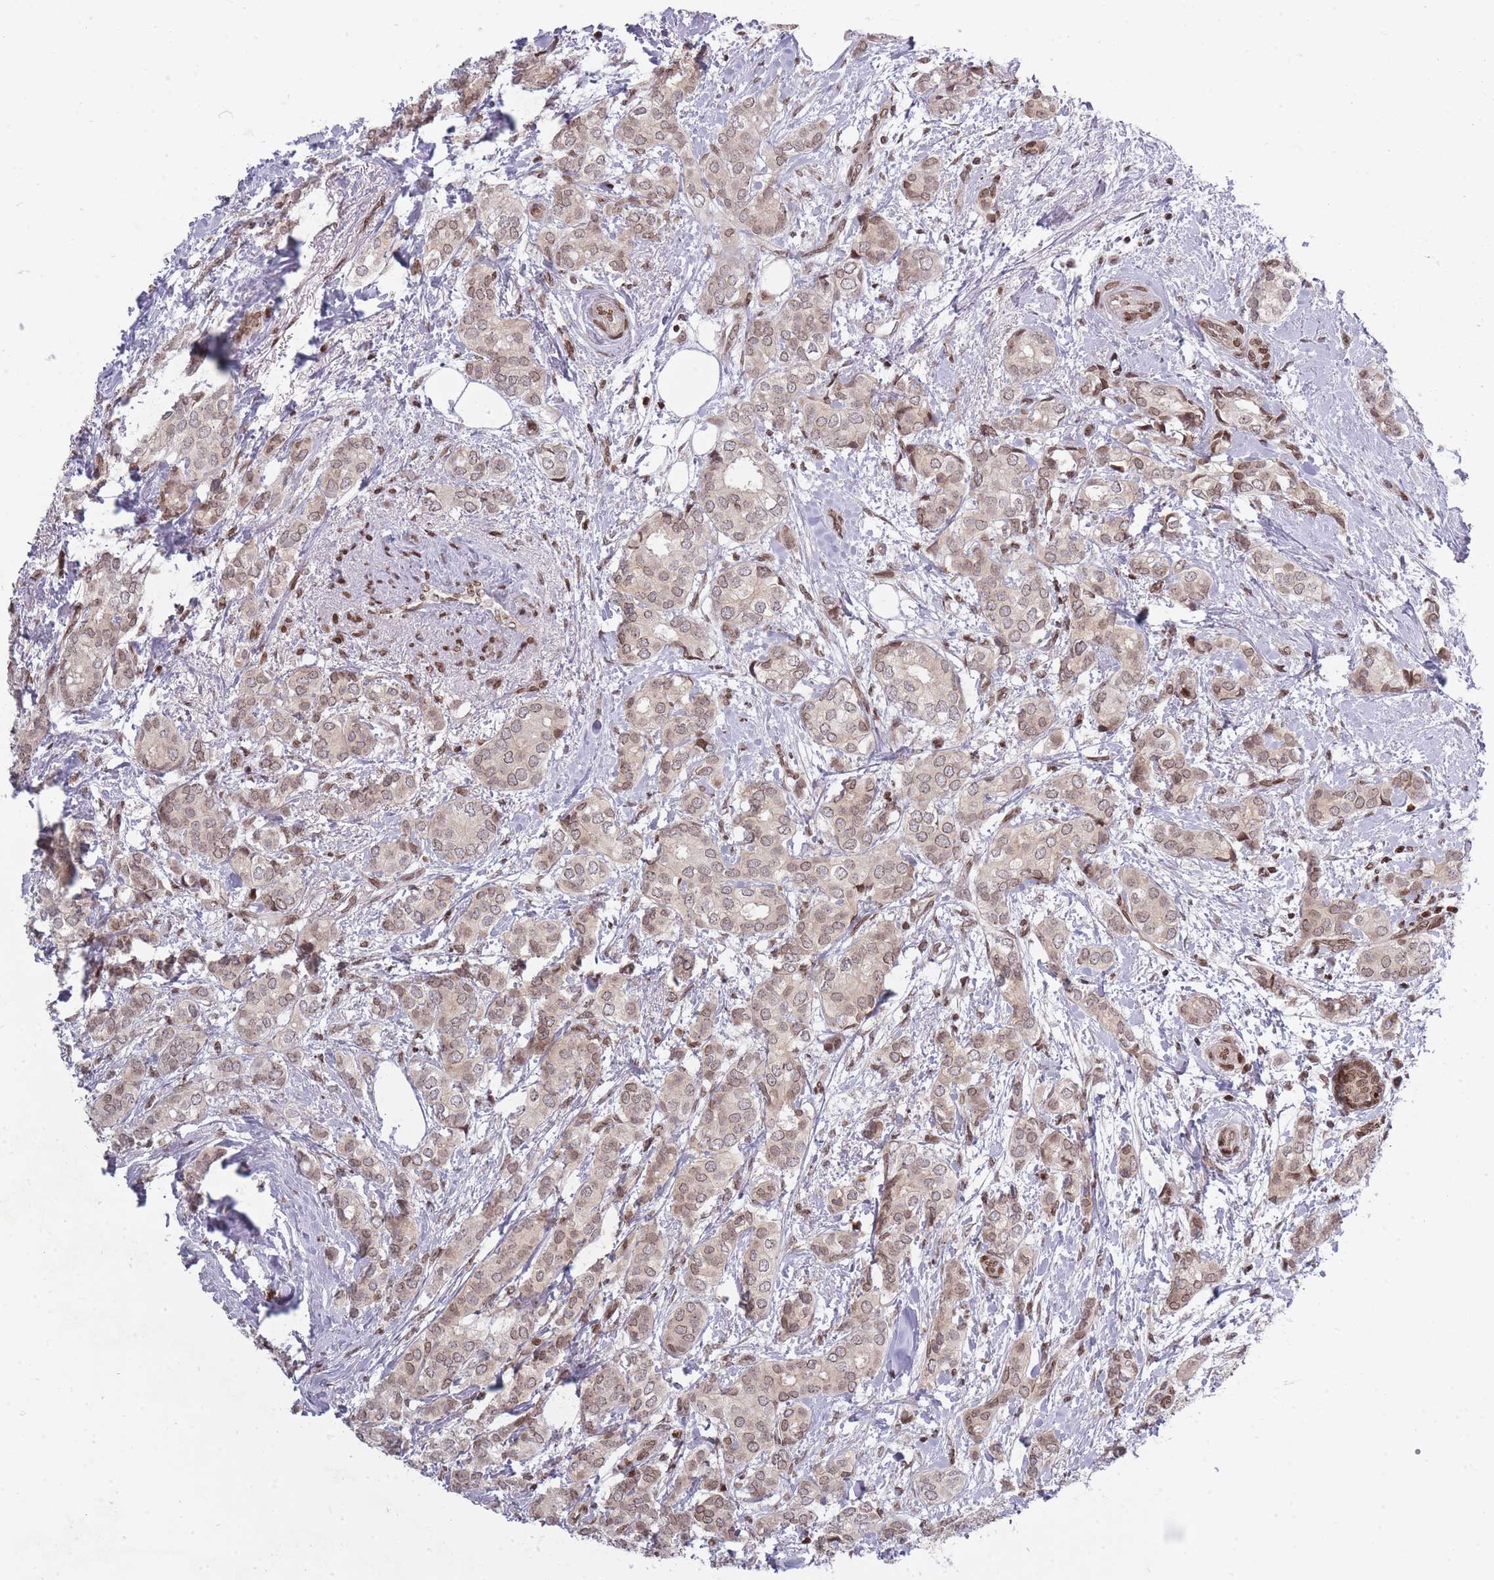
{"staining": {"intensity": "weak", "quantity": ">75%", "location": "nuclear"}, "tissue": "breast cancer", "cell_type": "Tumor cells", "image_type": "cancer", "snomed": [{"axis": "morphology", "description": "Duct carcinoma"}, {"axis": "topography", "description": "Breast"}], "caption": "A brown stain labels weak nuclear staining of a protein in human breast cancer tumor cells.", "gene": "TMC6", "patient": {"sex": "female", "age": 73}}